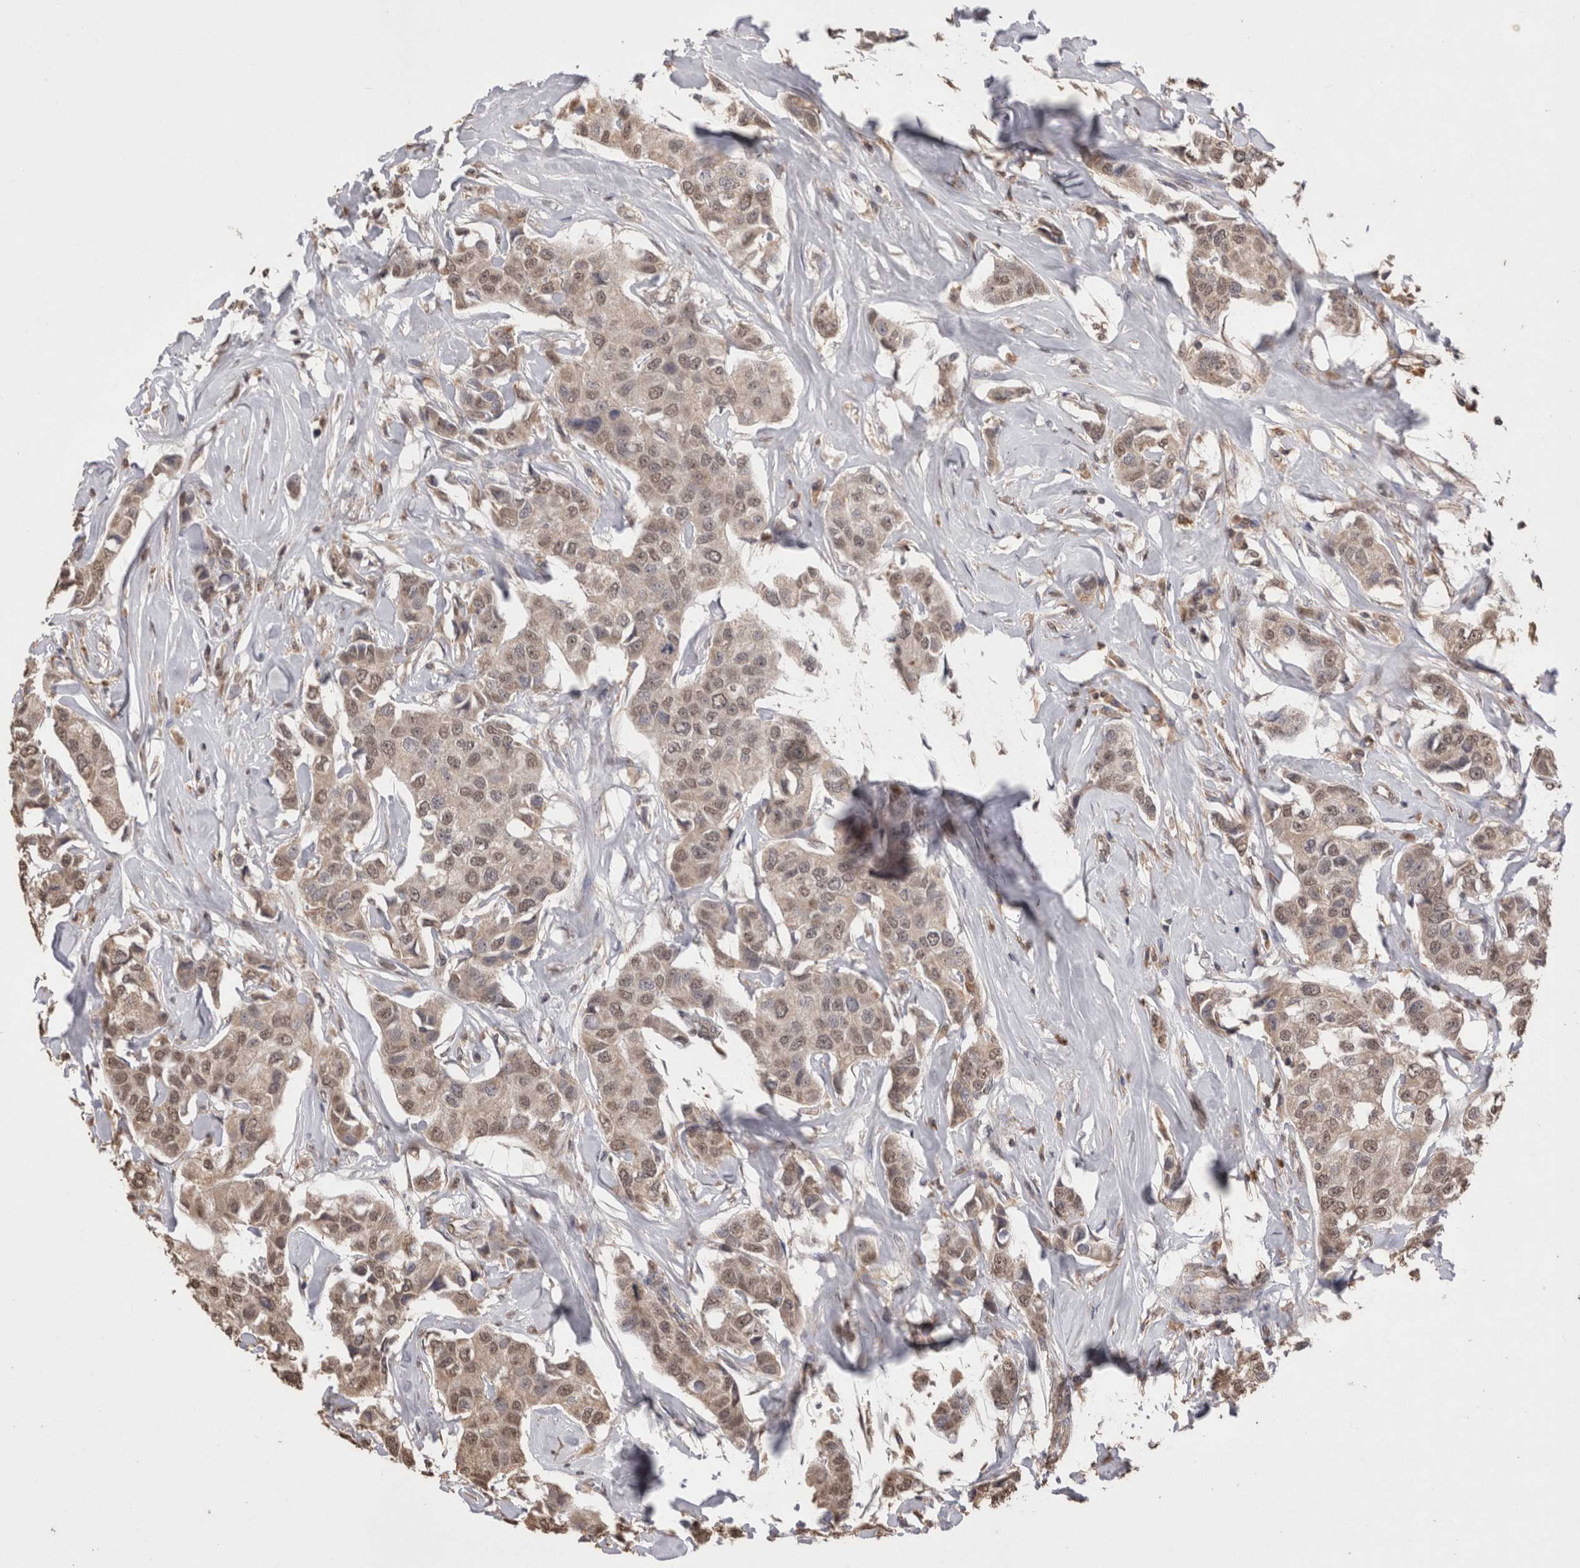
{"staining": {"intensity": "weak", "quantity": "25%-75%", "location": "cytoplasmic/membranous,nuclear"}, "tissue": "breast cancer", "cell_type": "Tumor cells", "image_type": "cancer", "snomed": [{"axis": "morphology", "description": "Duct carcinoma"}, {"axis": "topography", "description": "Breast"}], "caption": "High-power microscopy captured an immunohistochemistry image of breast cancer, revealing weak cytoplasmic/membranous and nuclear expression in approximately 25%-75% of tumor cells.", "gene": "GRK5", "patient": {"sex": "female", "age": 80}}